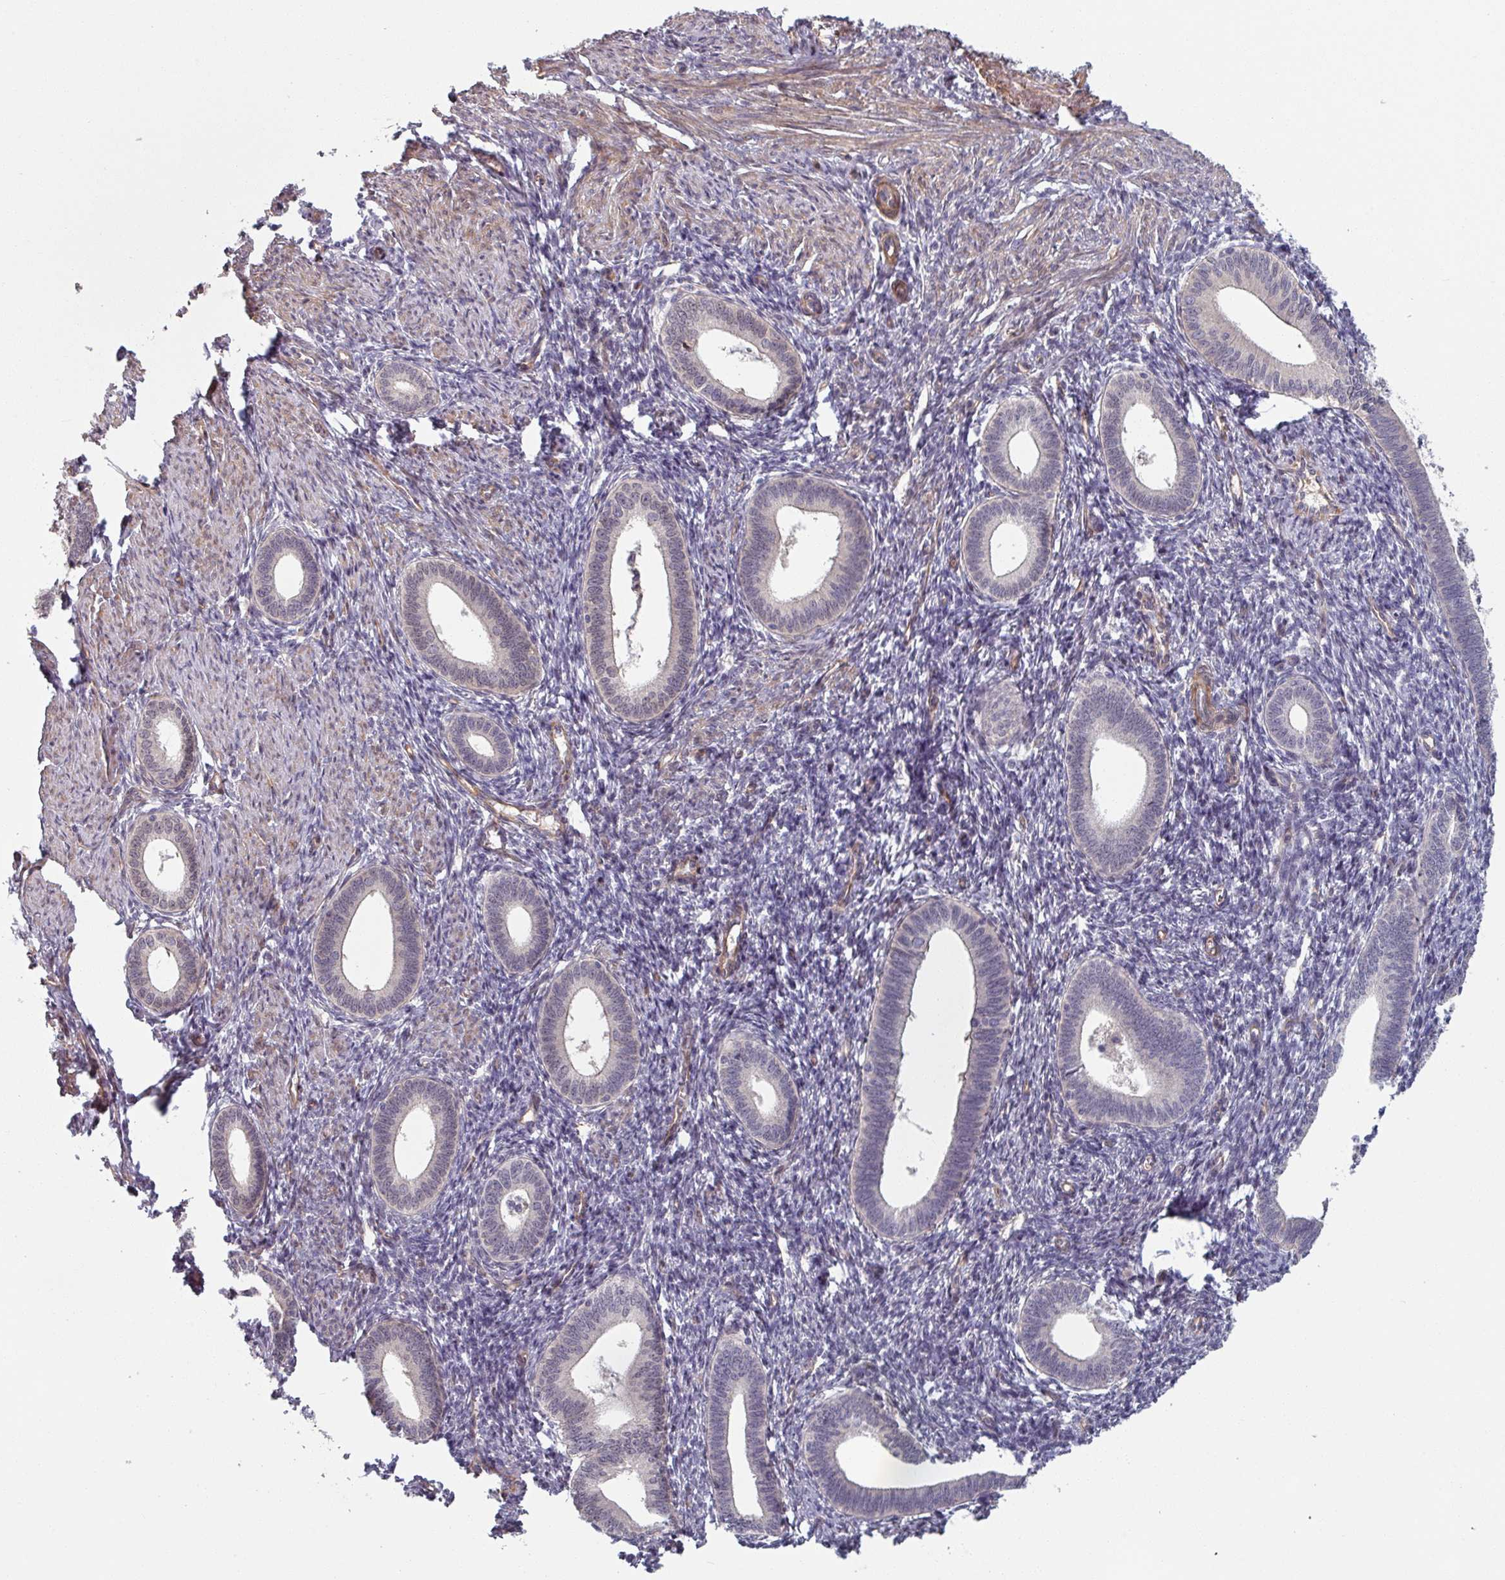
{"staining": {"intensity": "negative", "quantity": "none", "location": "none"}, "tissue": "endometrium", "cell_type": "Cells in endometrial stroma", "image_type": "normal", "snomed": [{"axis": "morphology", "description": "Normal tissue, NOS"}, {"axis": "topography", "description": "Endometrium"}], "caption": "High magnification brightfield microscopy of unremarkable endometrium stained with DAB (brown) and counterstained with hematoxylin (blue): cells in endometrial stroma show no significant positivity.", "gene": "C4BPB", "patient": {"sex": "female", "age": 41}}